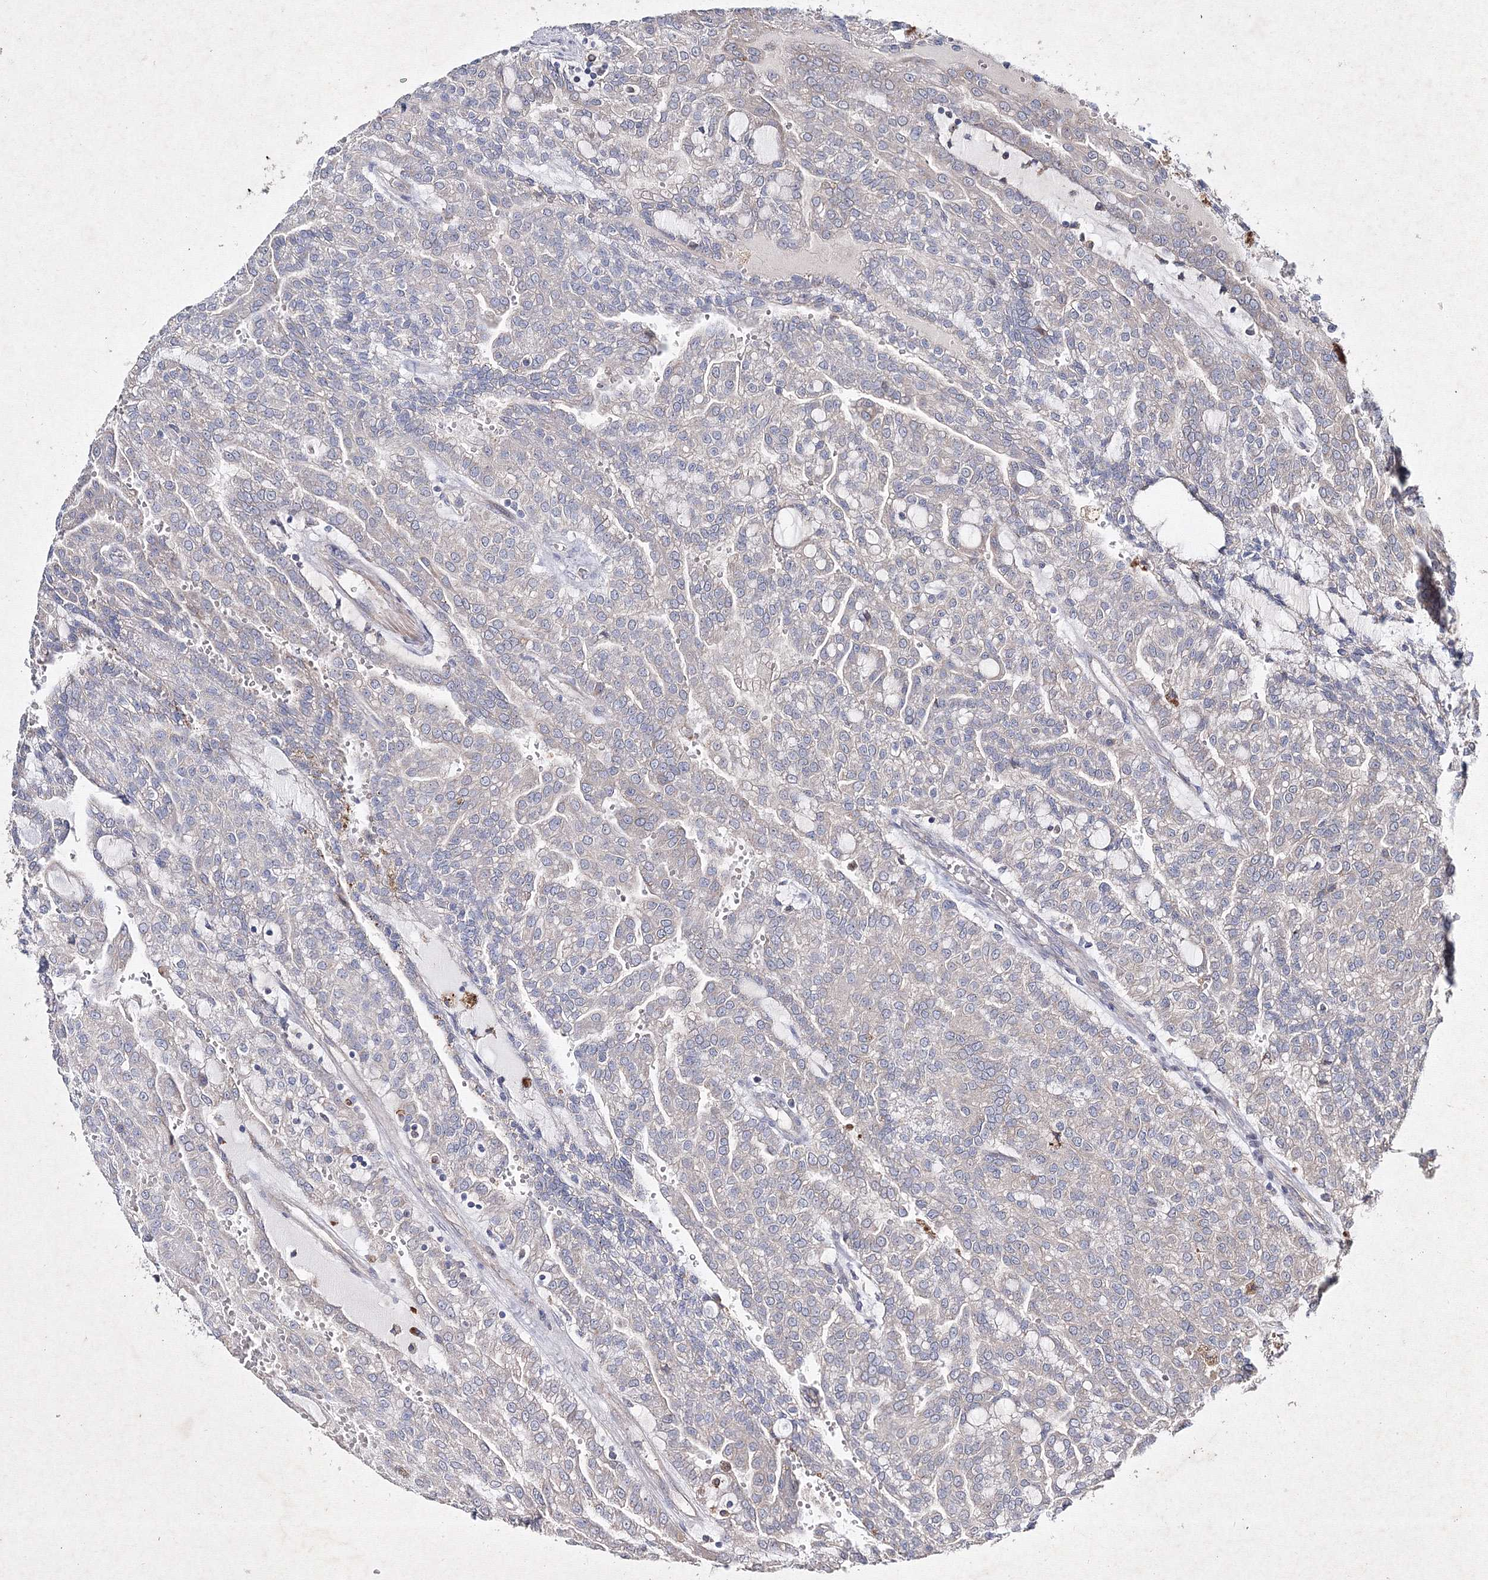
{"staining": {"intensity": "negative", "quantity": "none", "location": "none"}, "tissue": "renal cancer", "cell_type": "Tumor cells", "image_type": "cancer", "snomed": [{"axis": "morphology", "description": "Adenocarcinoma, NOS"}, {"axis": "topography", "description": "Kidney"}], "caption": "IHC photomicrograph of human renal cancer (adenocarcinoma) stained for a protein (brown), which reveals no expression in tumor cells.", "gene": "GFM1", "patient": {"sex": "male", "age": 63}}